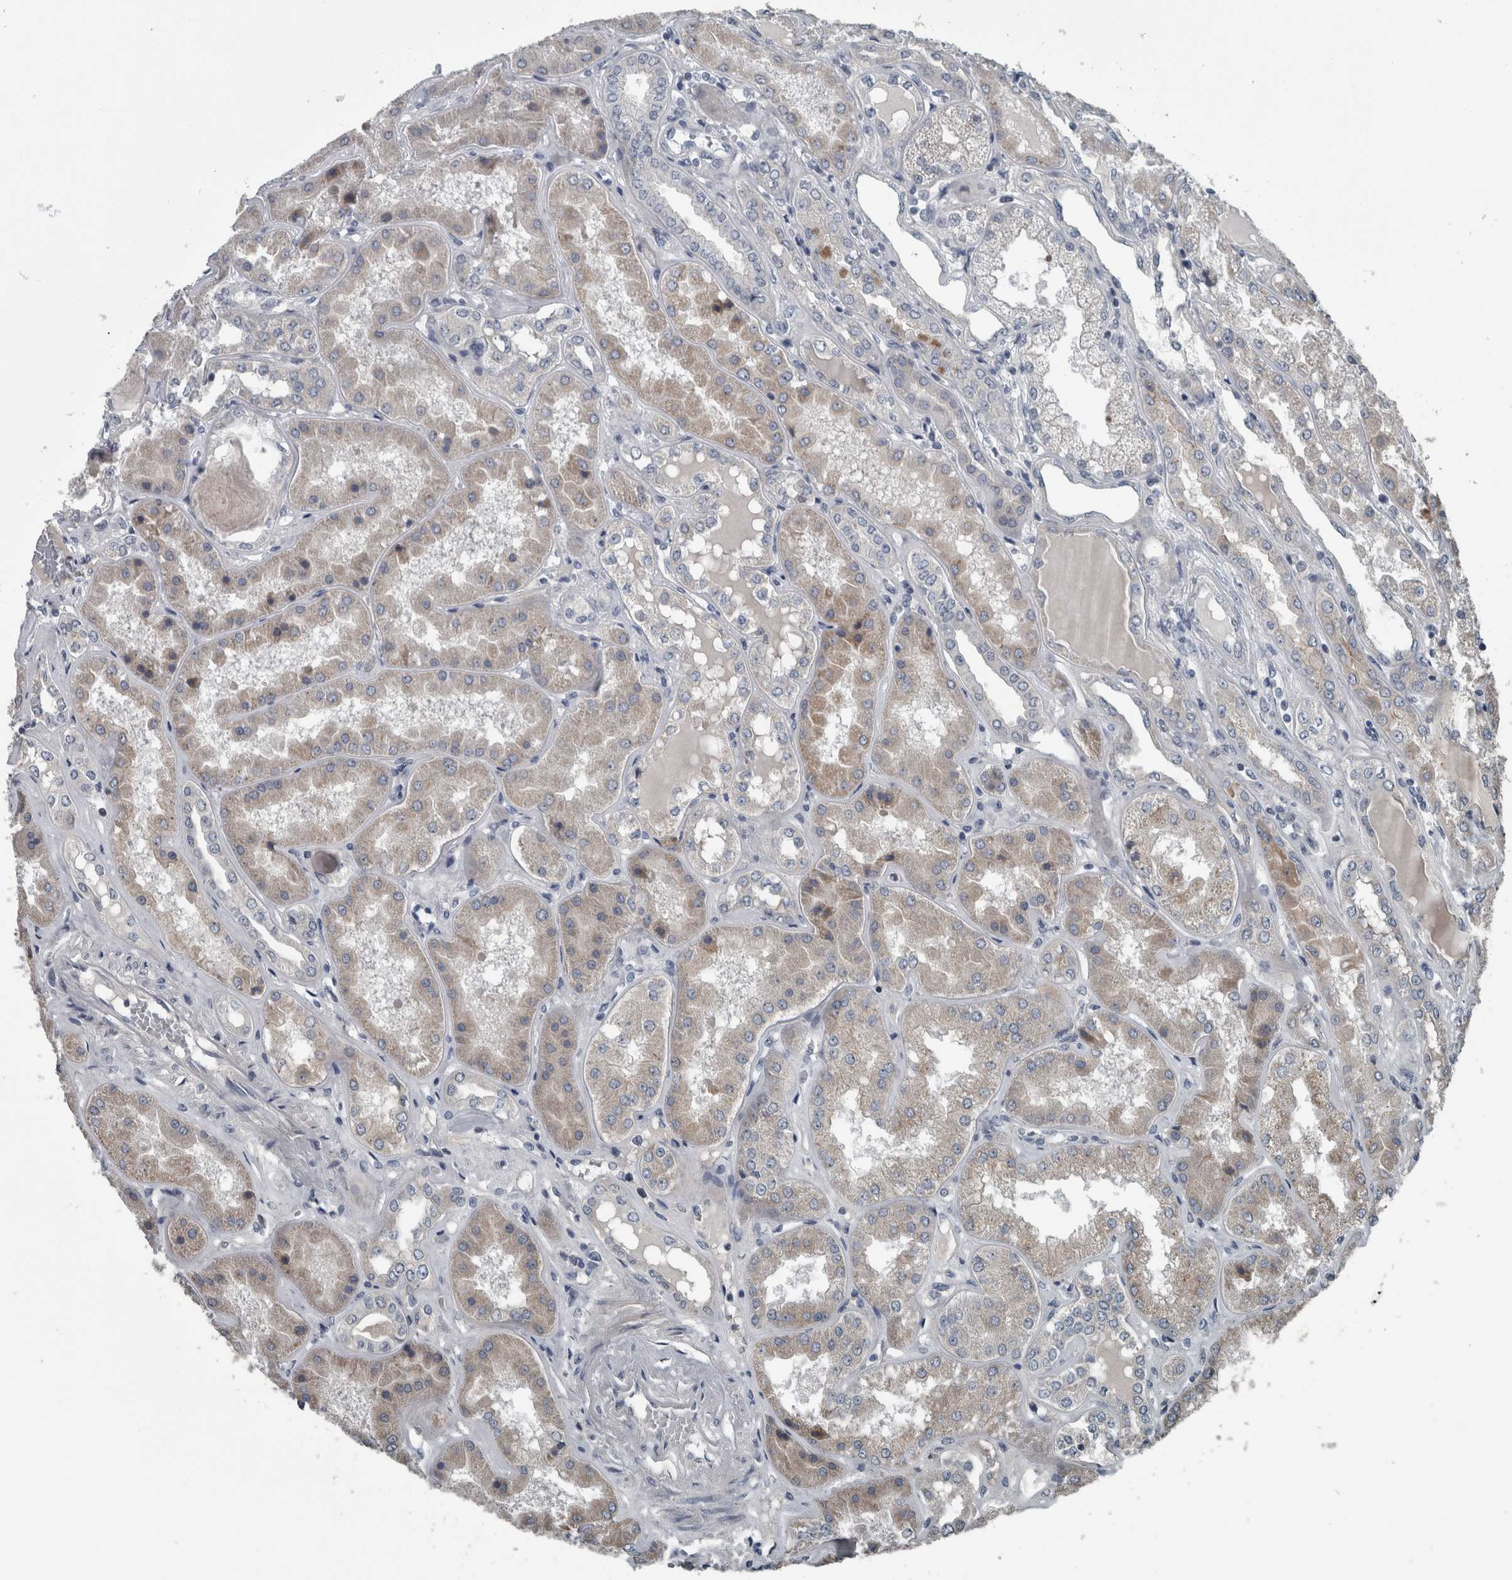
{"staining": {"intensity": "negative", "quantity": "none", "location": "none"}, "tissue": "kidney", "cell_type": "Cells in glomeruli", "image_type": "normal", "snomed": [{"axis": "morphology", "description": "Normal tissue, NOS"}, {"axis": "topography", "description": "Kidney"}], "caption": "Cells in glomeruli show no significant expression in normal kidney.", "gene": "KRT20", "patient": {"sex": "female", "age": 56}}